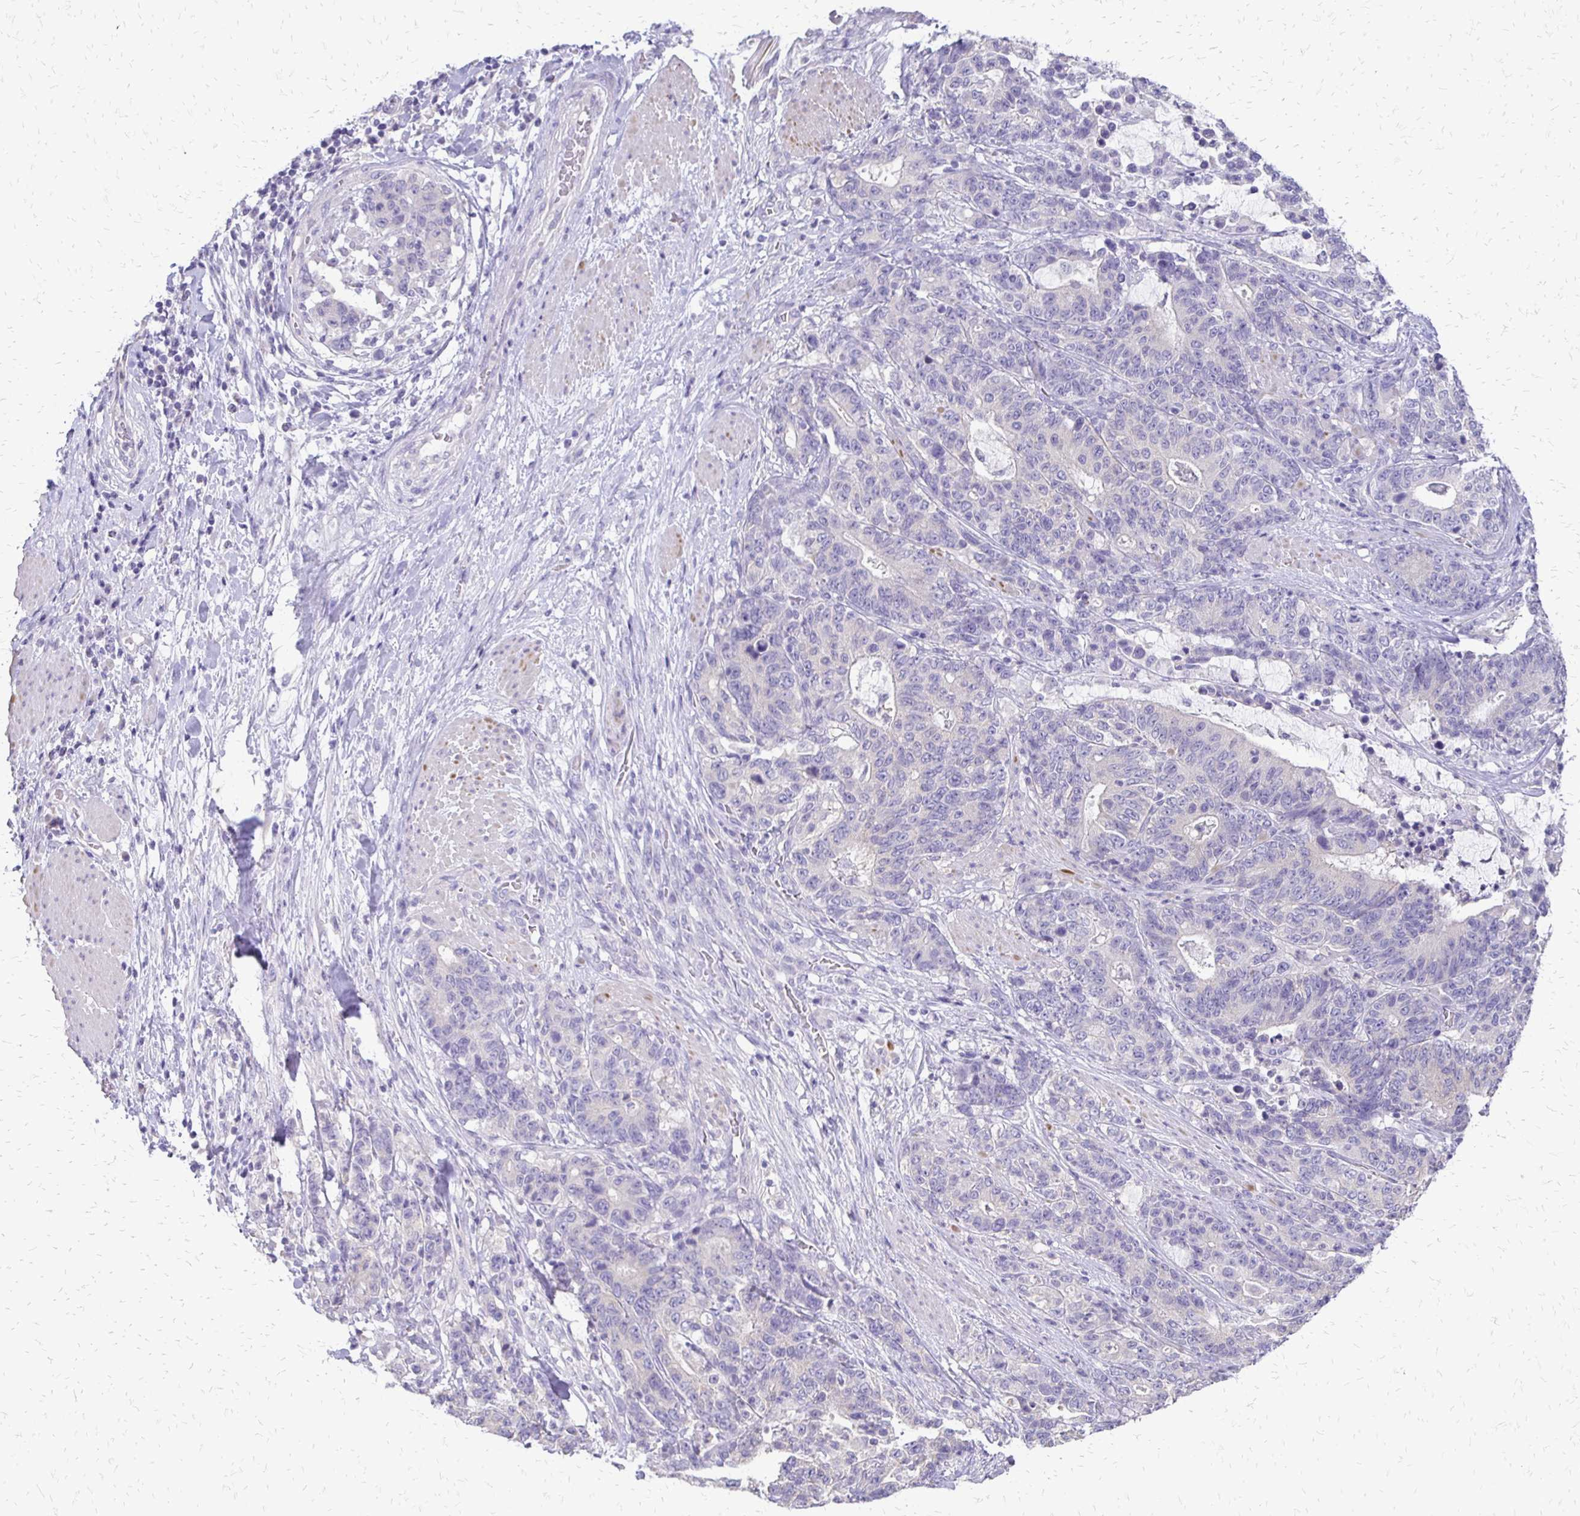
{"staining": {"intensity": "negative", "quantity": "none", "location": "none"}, "tissue": "stomach cancer", "cell_type": "Tumor cells", "image_type": "cancer", "snomed": [{"axis": "morphology", "description": "Normal tissue, NOS"}, {"axis": "morphology", "description": "Adenocarcinoma, NOS"}, {"axis": "topography", "description": "Stomach"}], "caption": "A photomicrograph of stomach adenocarcinoma stained for a protein displays no brown staining in tumor cells.", "gene": "ALPG", "patient": {"sex": "female", "age": 64}}